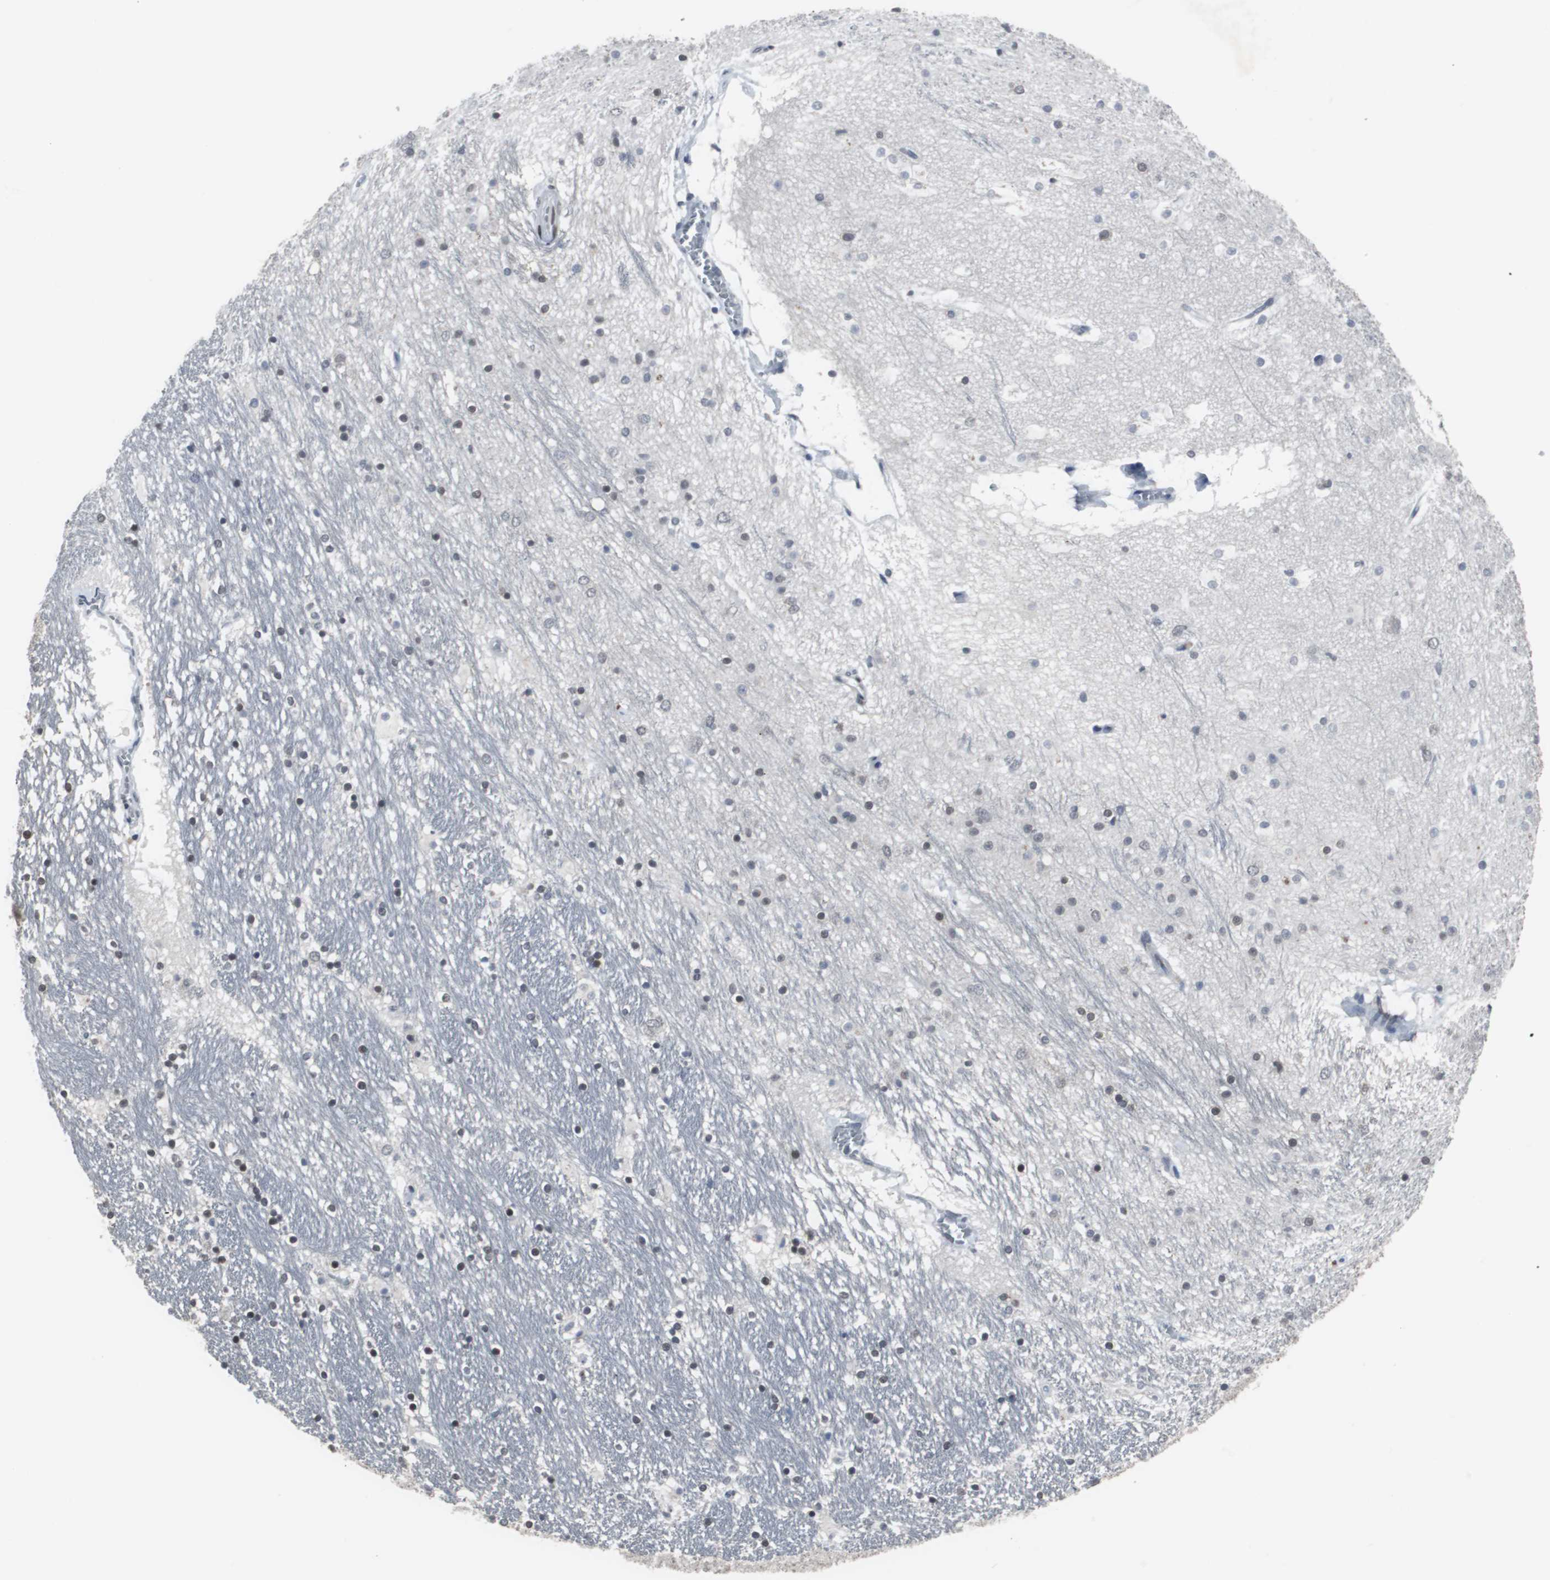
{"staining": {"intensity": "moderate", "quantity": "25%-75%", "location": "nuclear"}, "tissue": "hippocampus", "cell_type": "Glial cells", "image_type": "normal", "snomed": [{"axis": "morphology", "description": "Normal tissue, NOS"}, {"axis": "topography", "description": "Hippocampus"}], "caption": "Unremarkable hippocampus was stained to show a protein in brown. There is medium levels of moderate nuclear positivity in about 25%-75% of glial cells.", "gene": "FOXP4", "patient": {"sex": "male", "age": 45}}